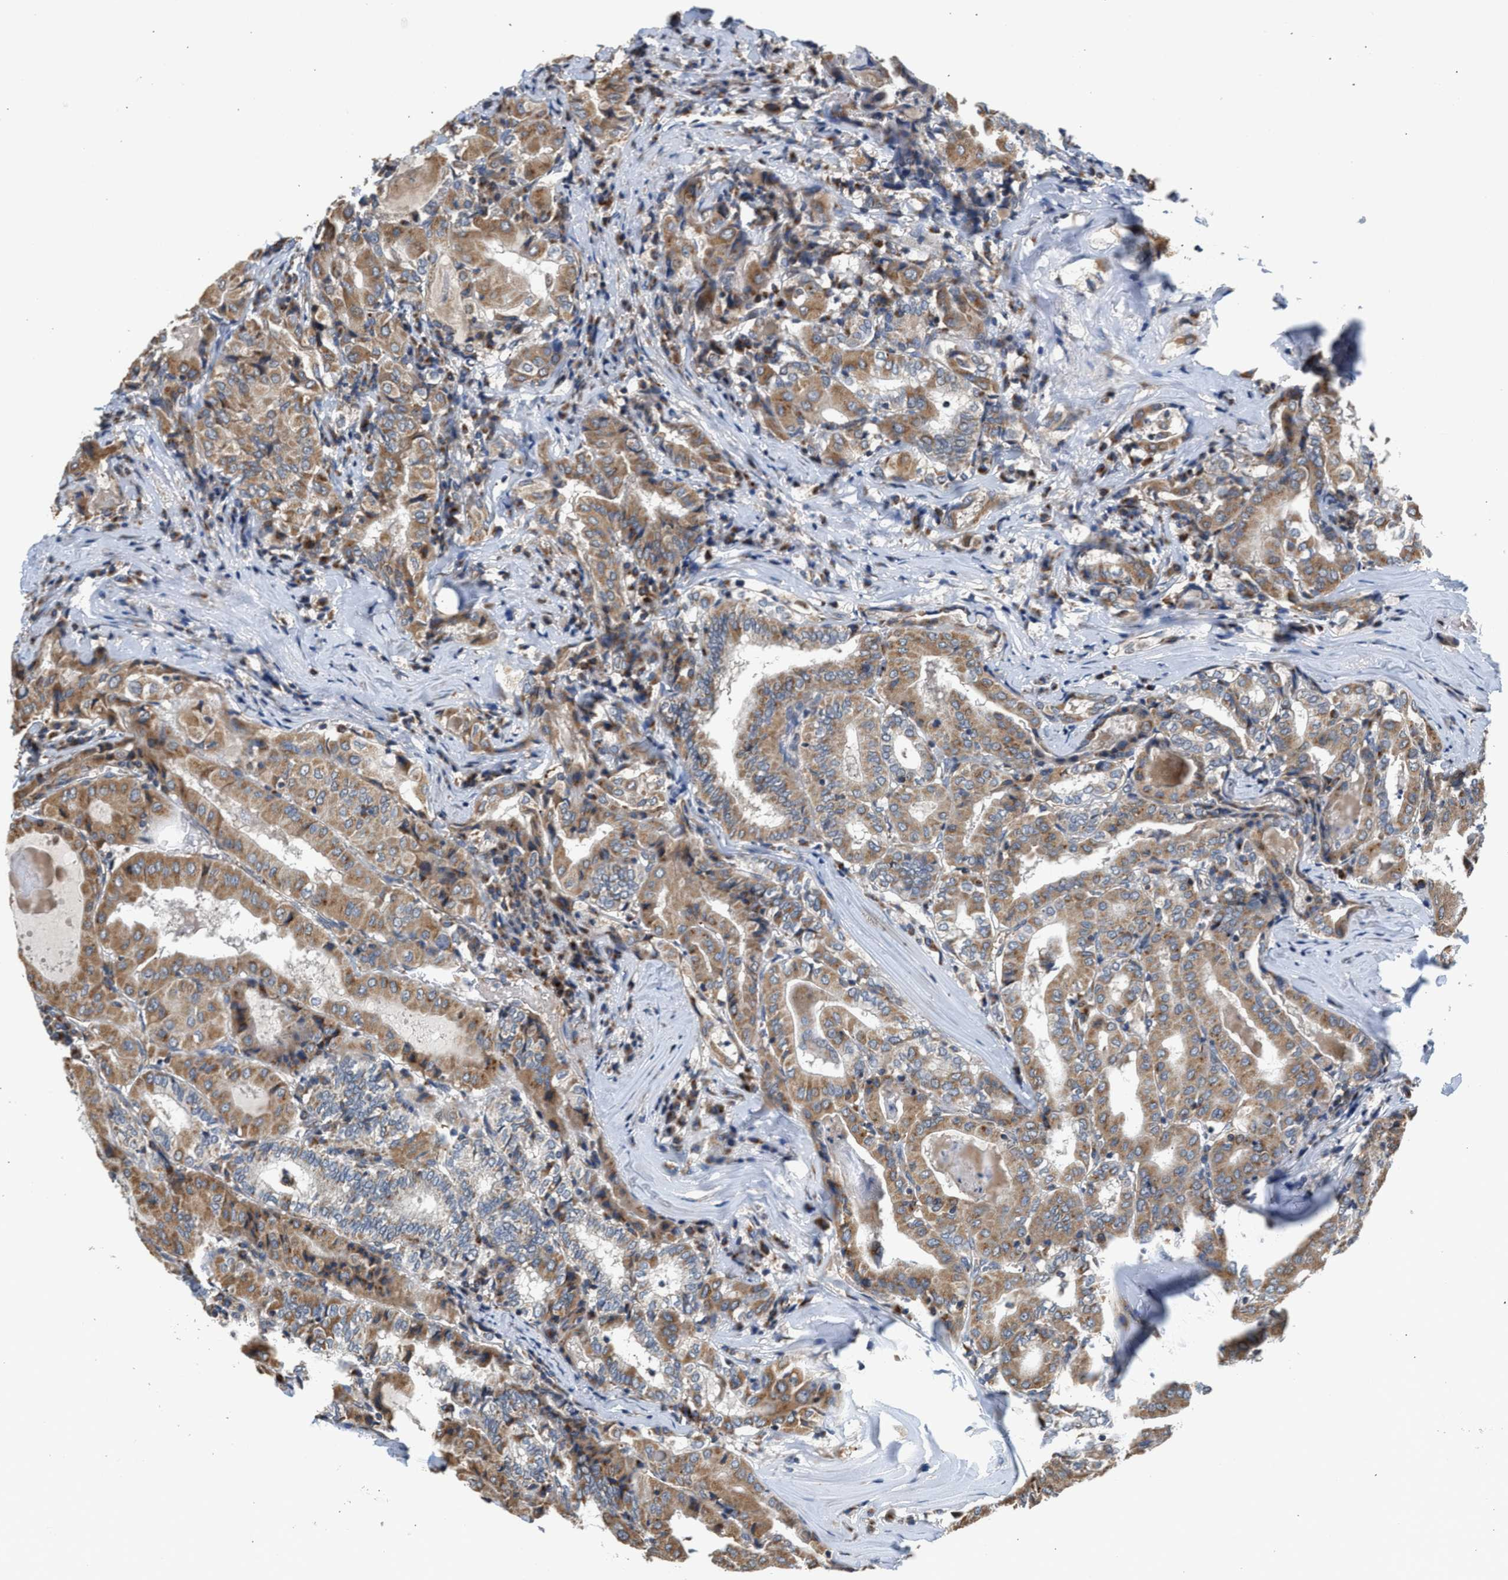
{"staining": {"intensity": "moderate", "quantity": ">75%", "location": "cytoplasmic/membranous"}, "tissue": "thyroid cancer", "cell_type": "Tumor cells", "image_type": "cancer", "snomed": [{"axis": "morphology", "description": "Papillary adenocarcinoma, NOS"}, {"axis": "topography", "description": "Thyroid gland"}], "caption": "Immunohistochemical staining of papillary adenocarcinoma (thyroid) displays medium levels of moderate cytoplasmic/membranous positivity in approximately >75% of tumor cells. (Brightfield microscopy of DAB IHC at high magnification).", "gene": "PIM1", "patient": {"sex": "female", "age": 42}}